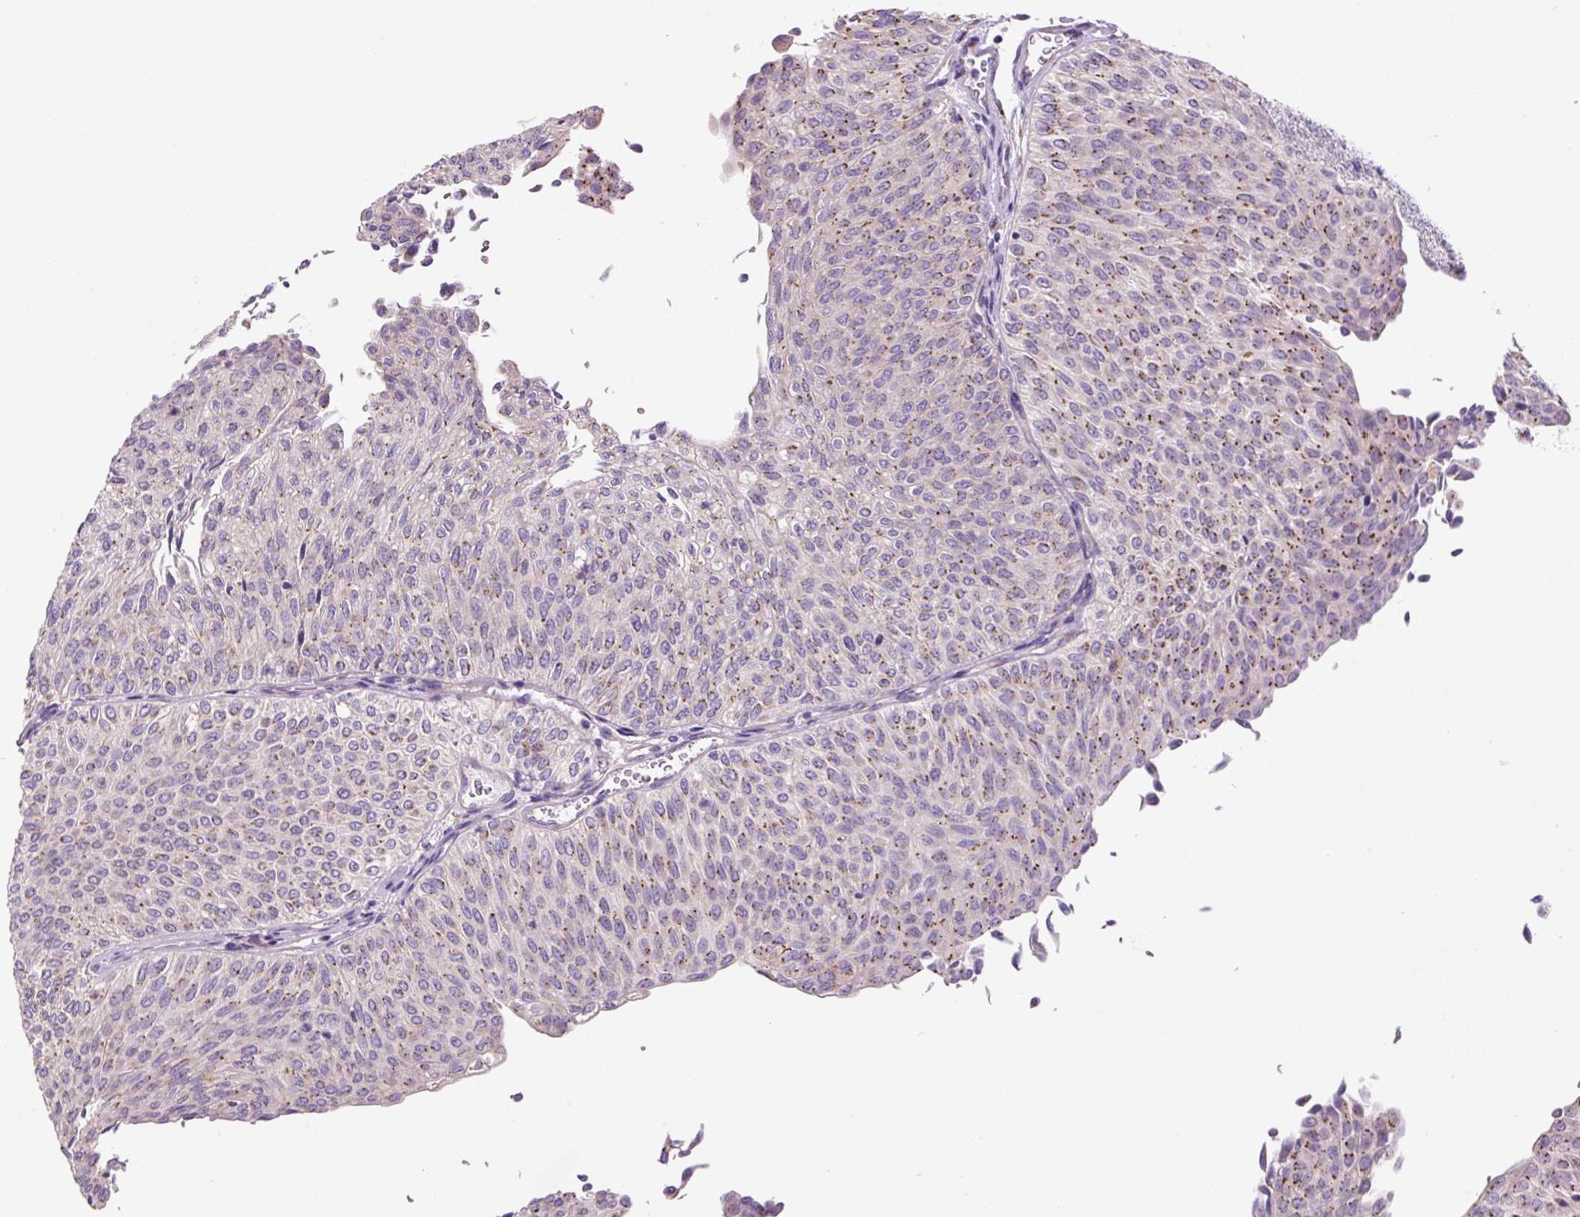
{"staining": {"intensity": "strong", "quantity": "25%-75%", "location": "cytoplasmic/membranous"}, "tissue": "urothelial cancer", "cell_type": "Tumor cells", "image_type": "cancer", "snomed": [{"axis": "morphology", "description": "Urothelial carcinoma, Low grade"}, {"axis": "topography", "description": "Urinary bladder"}], "caption": "Urothelial cancer tissue reveals strong cytoplasmic/membranous positivity in about 25%-75% of tumor cells", "gene": "GORASP1", "patient": {"sex": "male", "age": 78}}